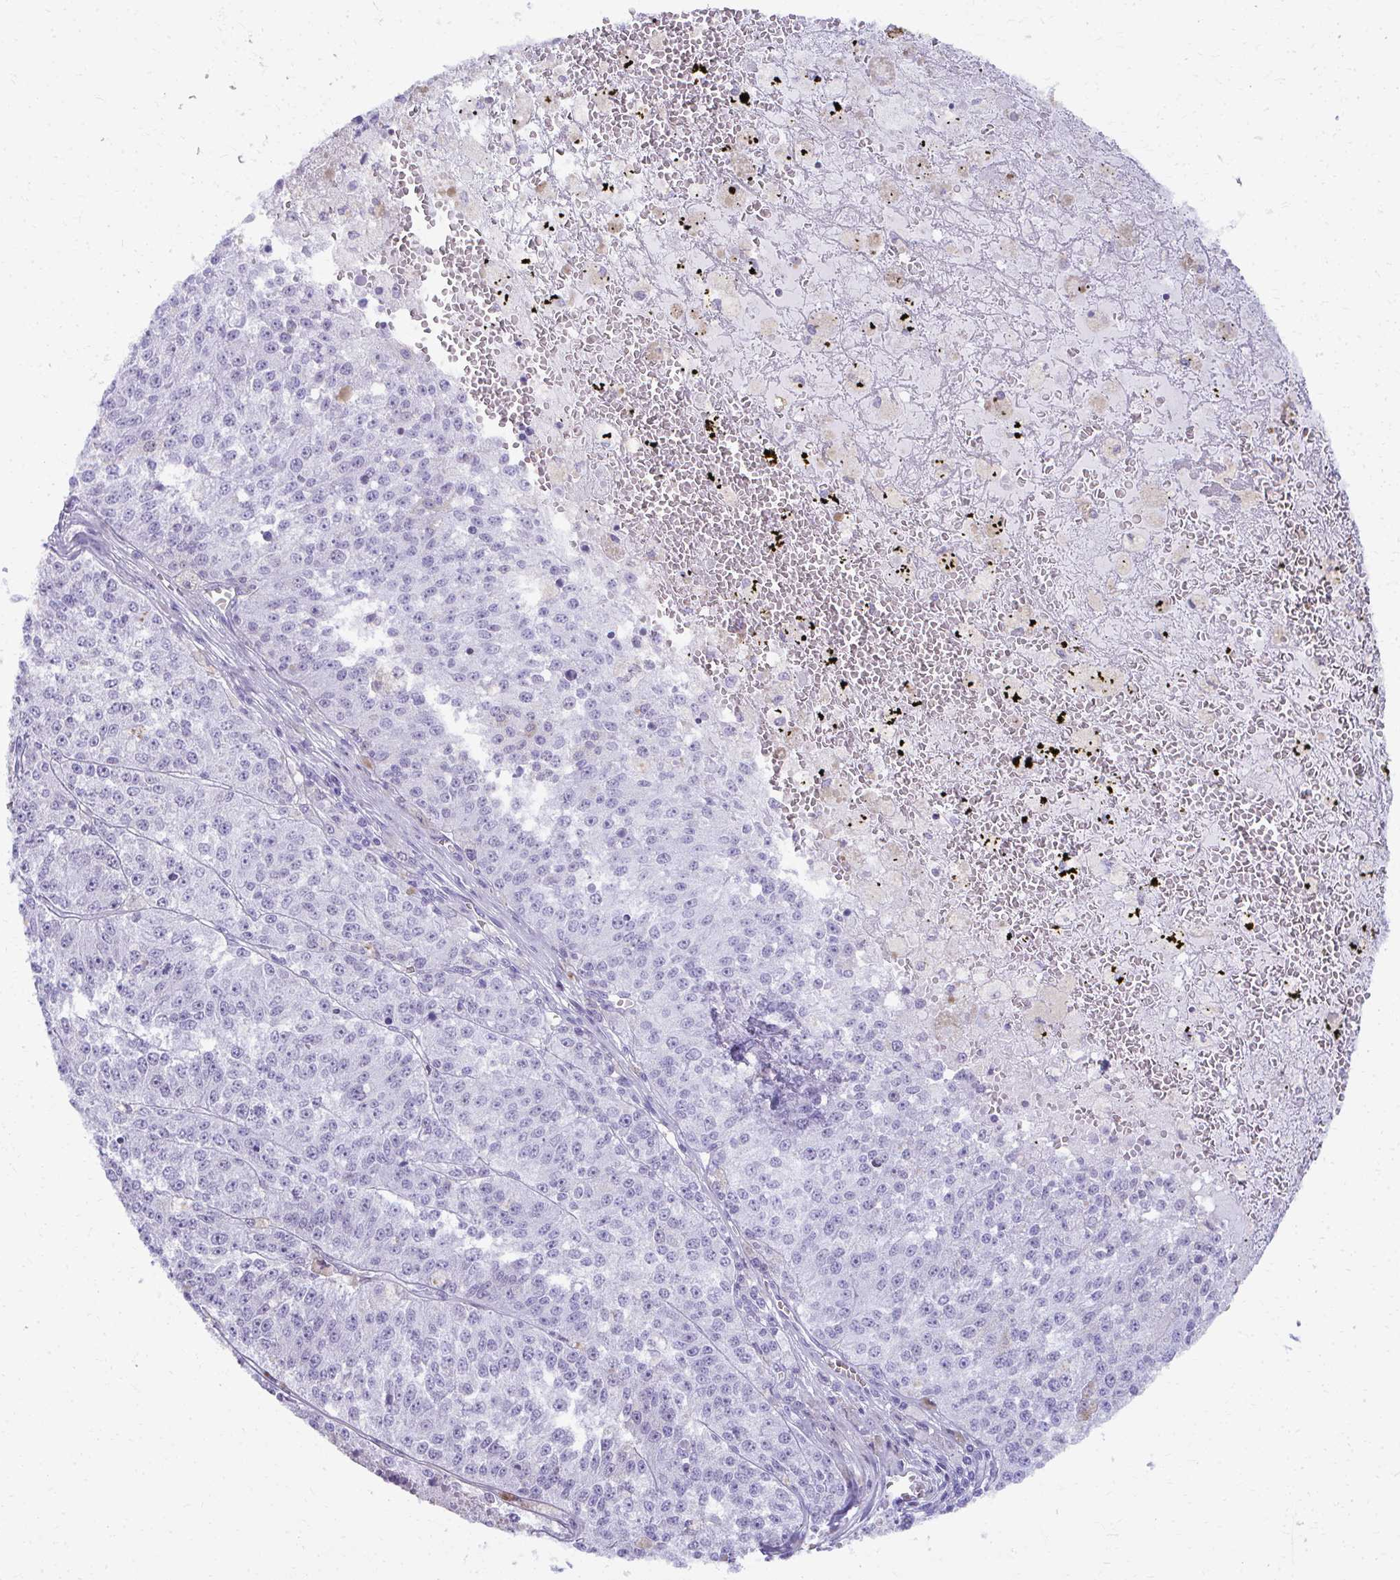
{"staining": {"intensity": "negative", "quantity": "none", "location": "none"}, "tissue": "melanoma", "cell_type": "Tumor cells", "image_type": "cancer", "snomed": [{"axis": "morphology", "description": "Malignant melanoma, Metastatic site"}, {"axis": "topography", "description": "Lymph node"}], "caption": "IHC micrograph of neoplastic tissue: melanoma stained with DAB (3,3'-diaminobenzidine) exhibits no significant protein positivity in tumor cells.", "gene": "MAF1", "patient": {"sex": "female", "age": 64}}